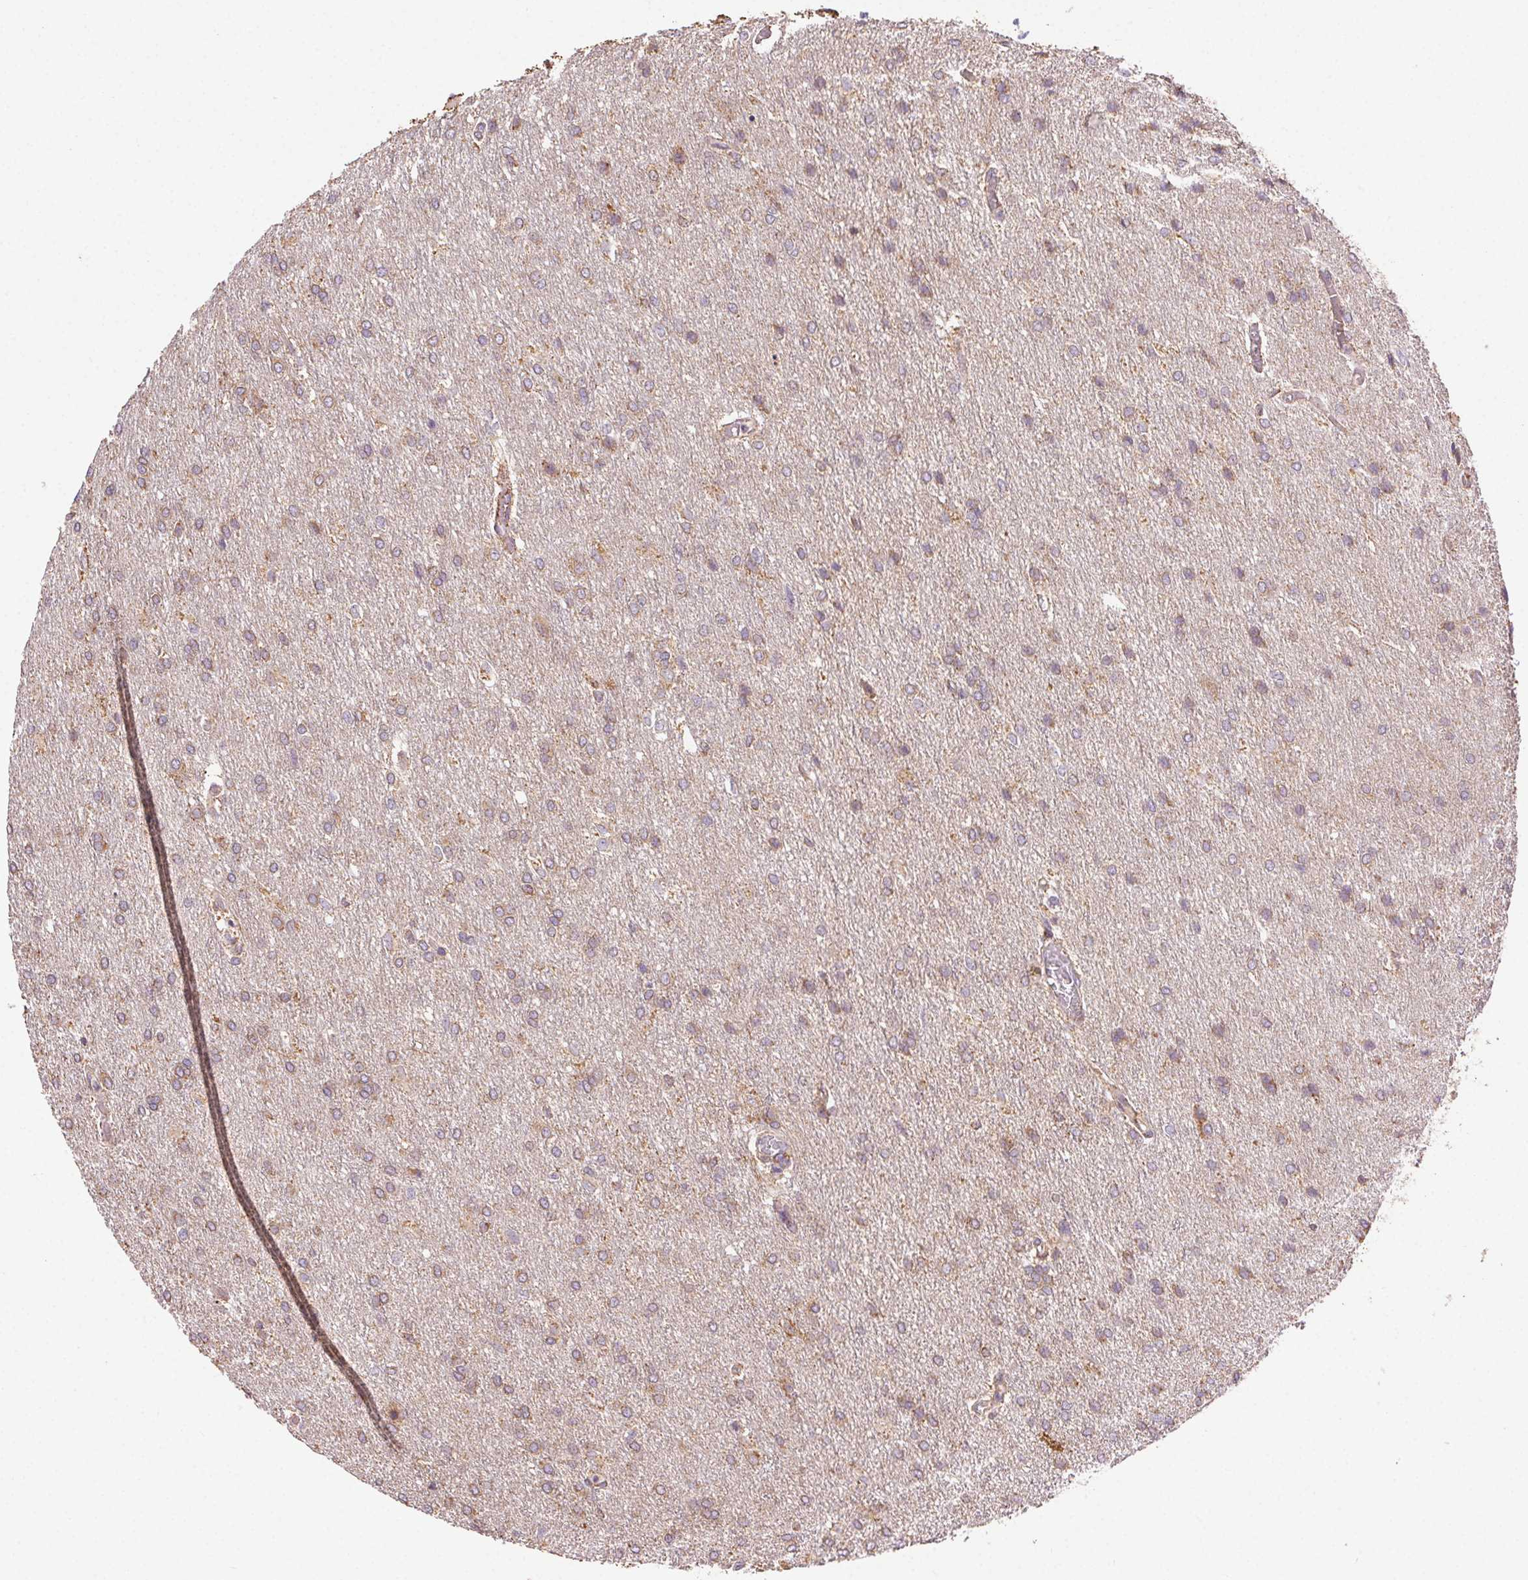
{"staining": {"intensity": "weak", "quantity": "25%-75%", "location": "cytoplasmic/membranous"}, "tissue": "glioma", "cell_type": "Tumor cells", "image_type": "cancer", "snomed": [{"axis": "morphology", "description": "Glioma, malignant, High grade"}, {"axis": "topography", "description": "Brain"}], "caption": "A photomicrograph showing weak cytoplasmic/membranous positivity in about 25%-75% of tumor cells in glioma, as visualized by brown immunohistochemical staining.", "gene": "FNBP1L", "patient": {"sex": "male", "age": 68}}